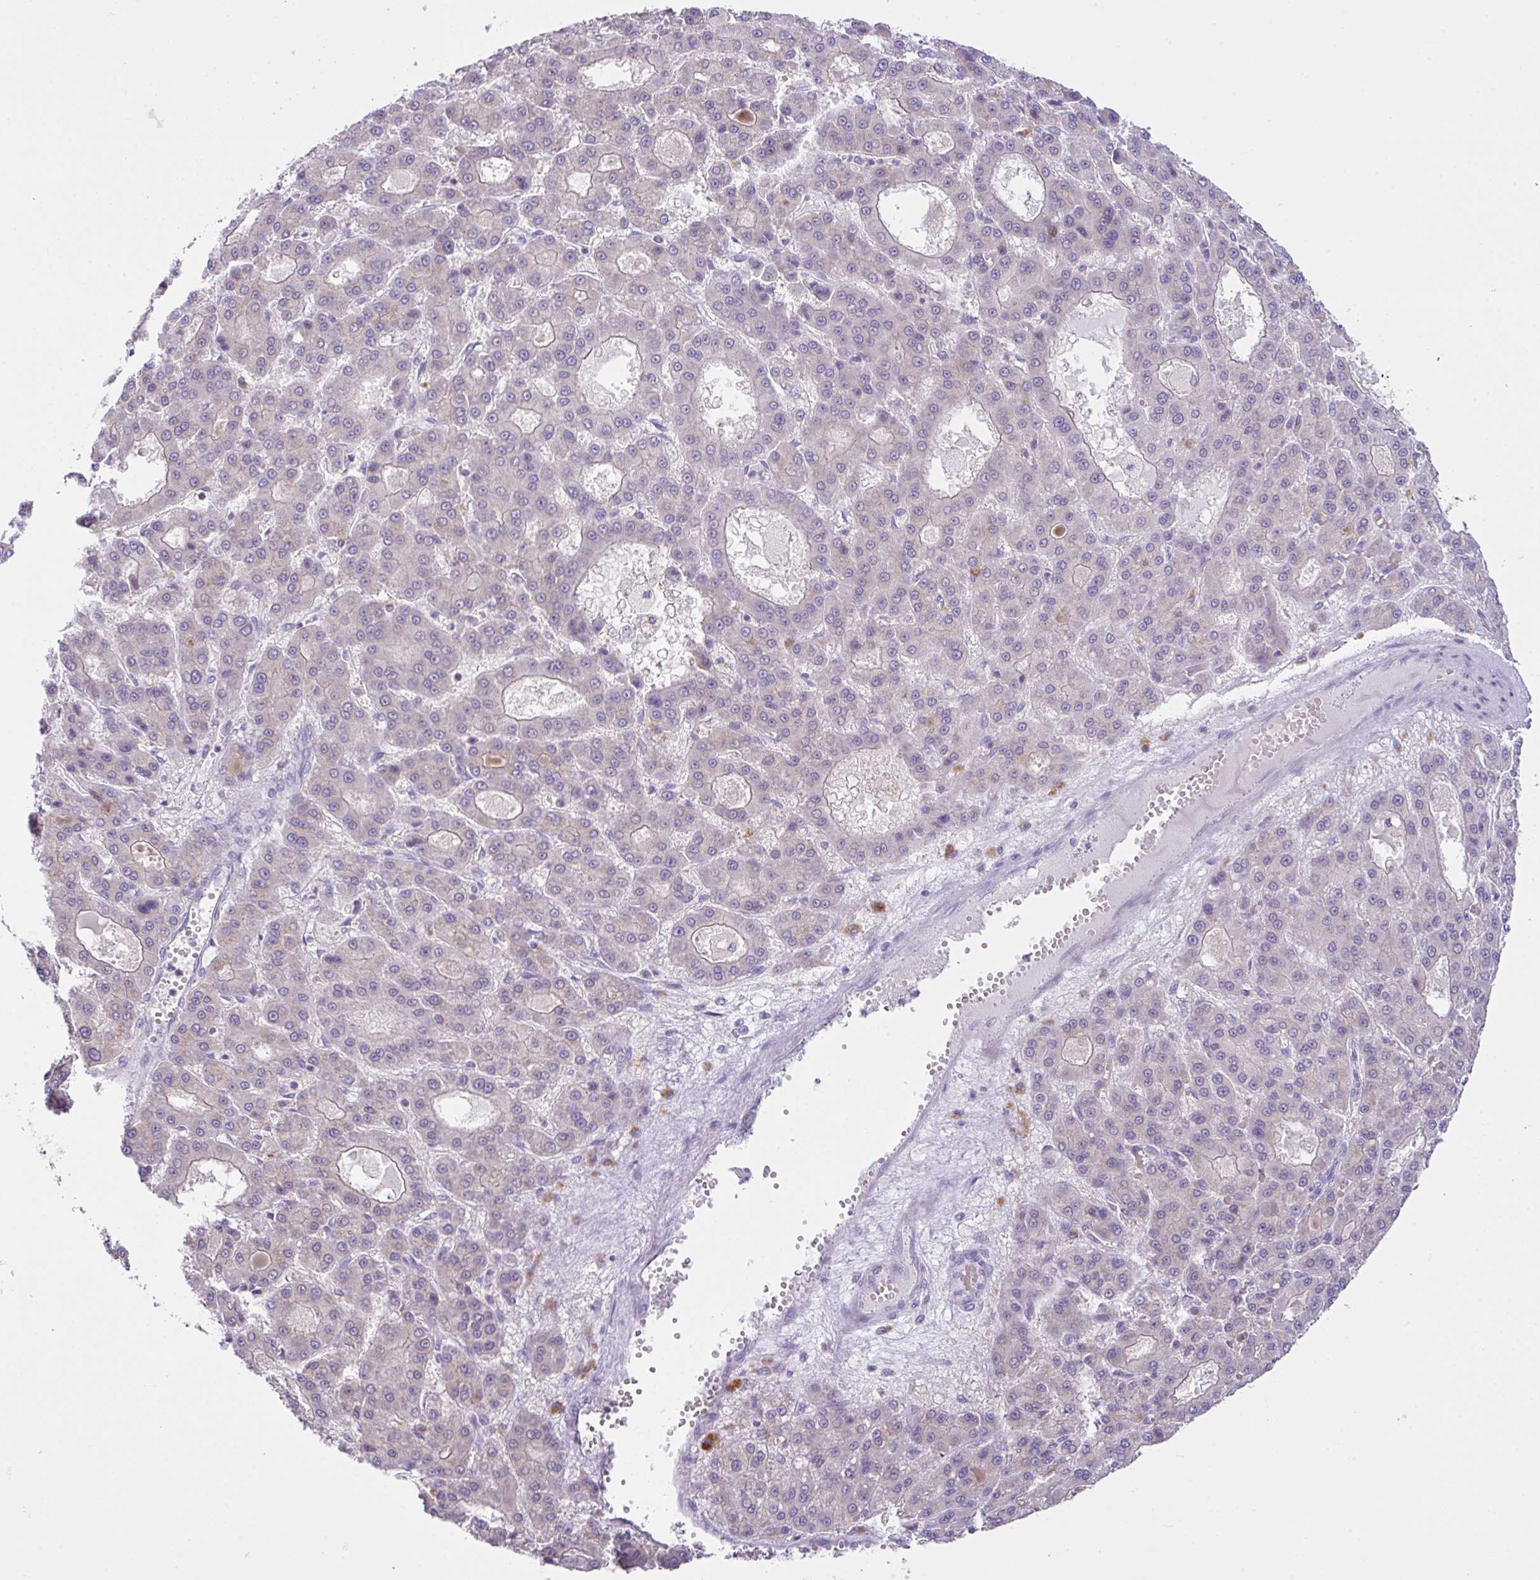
{"staining": {"intensity": "negative", "quantity": "none", "location": "none"}, "tissue": "liver cancer", "cell_type": "Tumor cells", "image_type": "cancer", "snomed": [{"axis": "morphology", "description": "Carcinoma, Hepatocellular, NOS"}, {"axis": "topography", "description": "Liver"}], "caption": "A photomicrograph of liver cancer (hepatocellular carcinoma) stained for a protein exhibits no brown staining in tumor cells. The staining is performed using DAB (3,3'-diaminobenzidine) brown chromogen with nuclei counter-stained in using hematoxylin.", "gene": "D2HGDH", "patient": {"sex": "male", "age": 70}}